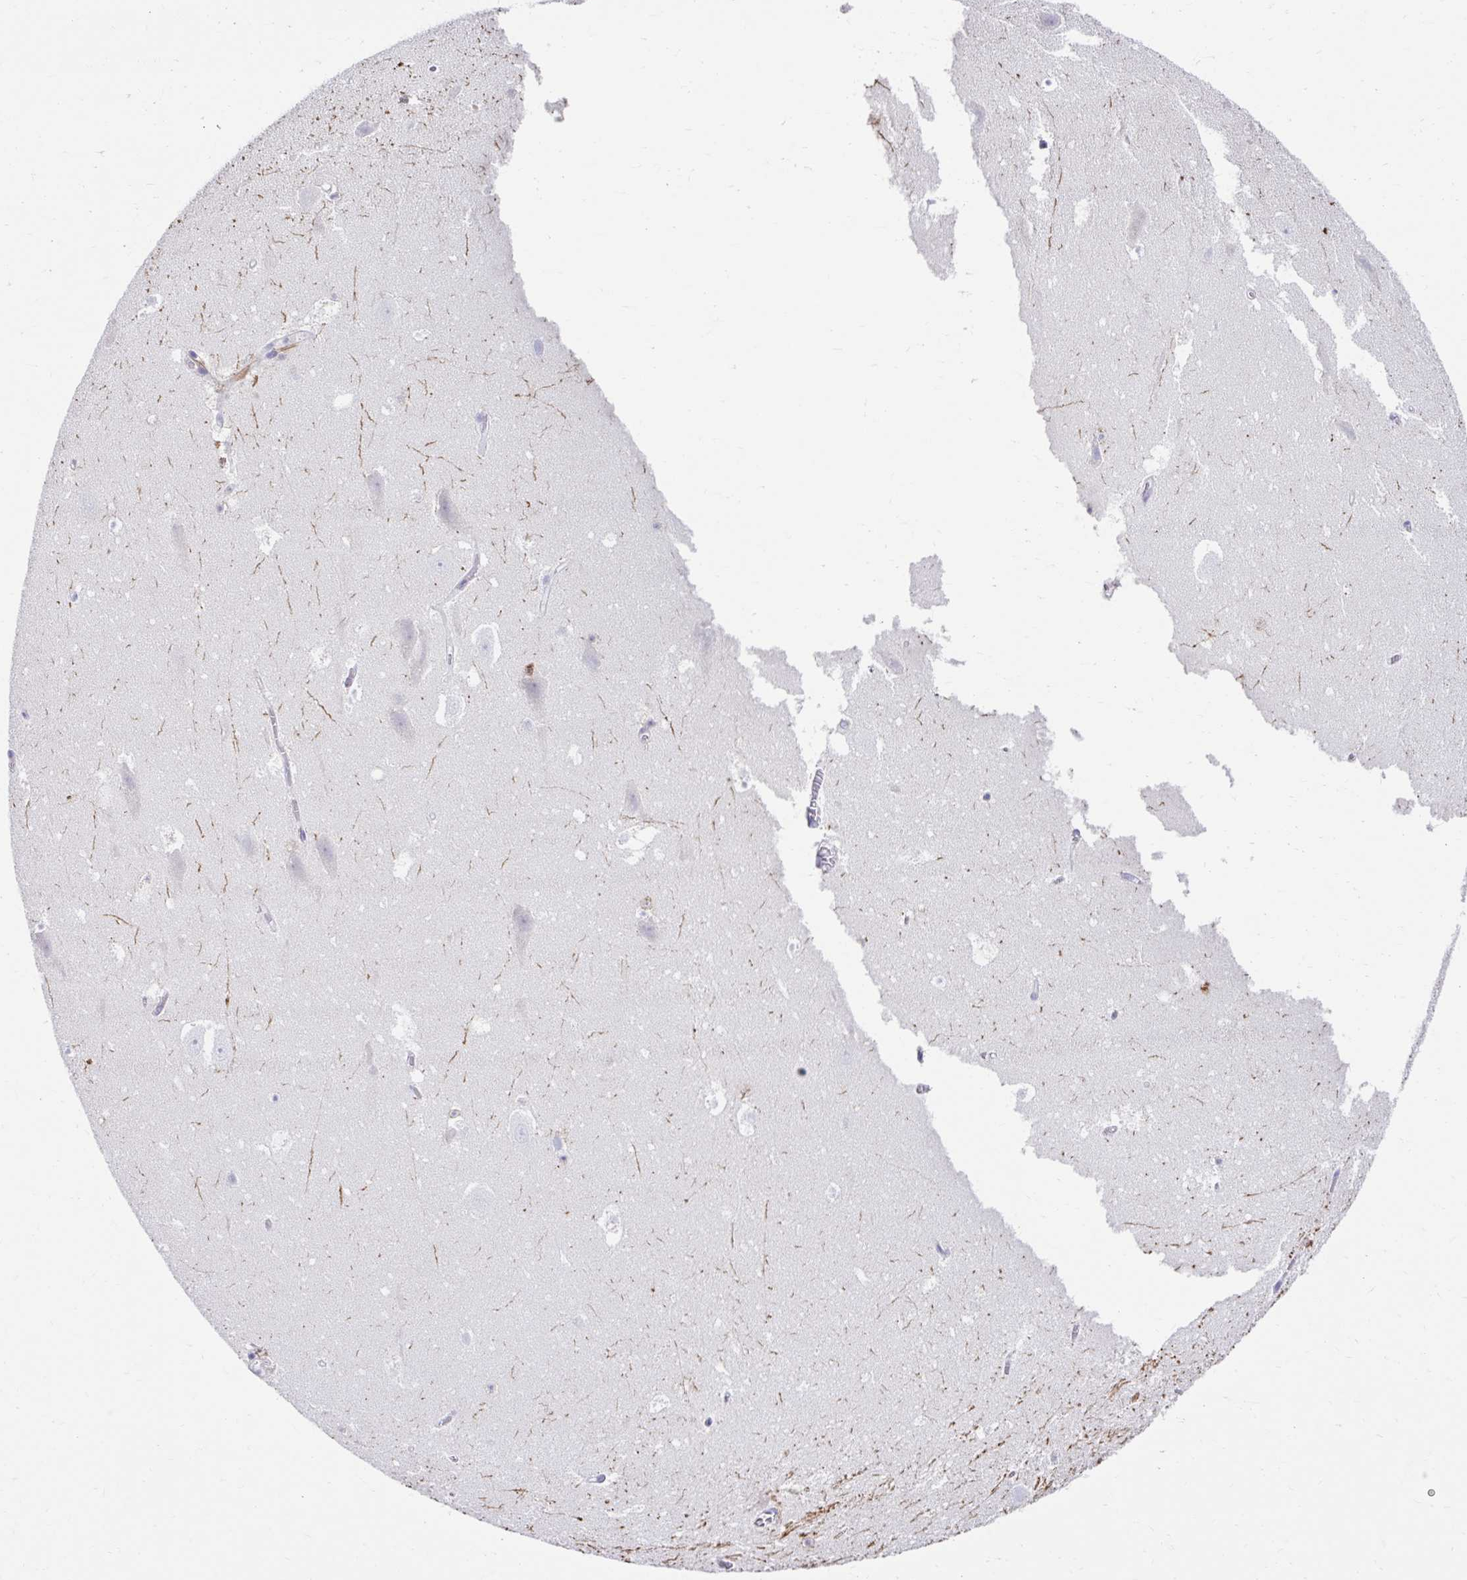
{"staining": {"intensity": "negative", "quantity": "none", "location": "none"}, "tissue": "hippocampus", "cell_type": "Glial cells", "image_type": "normal", "snomed": [{"axis": "morphology", "description": "Normal tissue, NOS"}, {"axis": "topography", "description": "Hippocampus"}], "caption": "Protein analysis of normal hippocampus demonstrates no significant expression in glial cells.", "gene": "ZNF33A", "patient": {"sex": "female", "age": 42}}